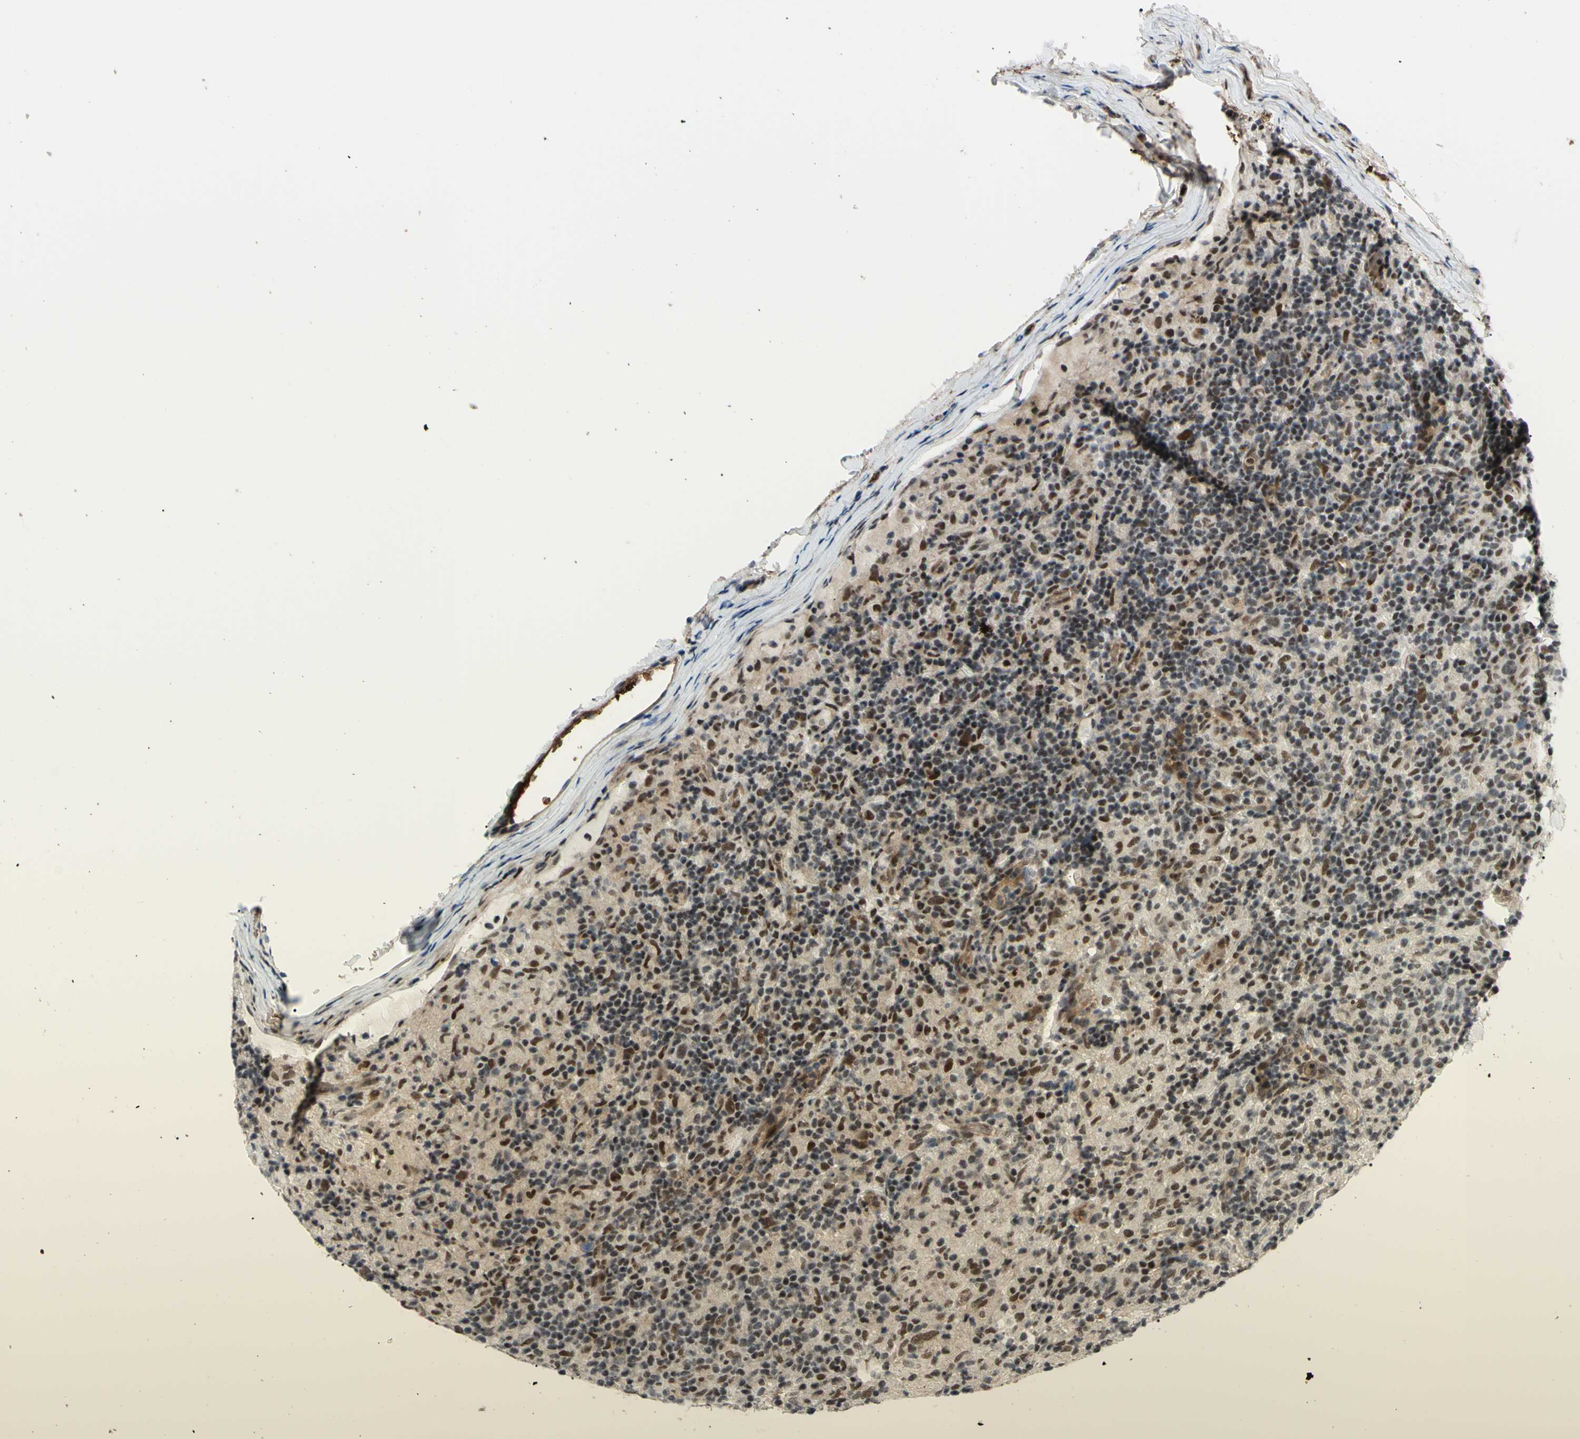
{"staining": {"intensity": "weak", "quantity": ">75%", "location": "nuclear"}, "tissue": "lymphoma", "cell_type": "Tumor cells", "image_type": "cancer", "snomed": [{"axis": "morphology", "description": "Hodgkin's disease, NOS"}, {"axis": "topography", "description": "Lymph node"}], "caption": "Protein expression analysis of human lymphoma reveals weak nuclear expression in approximately >75% of tumor cells. The staining was performed using DAB (3,3'-diaminobenzidine), with brown indicating positive protein expression. Nuclei are stained blue with hematoxylin.", "gene": "THAP12", "patient": {"sex": "male", "age": 70}}